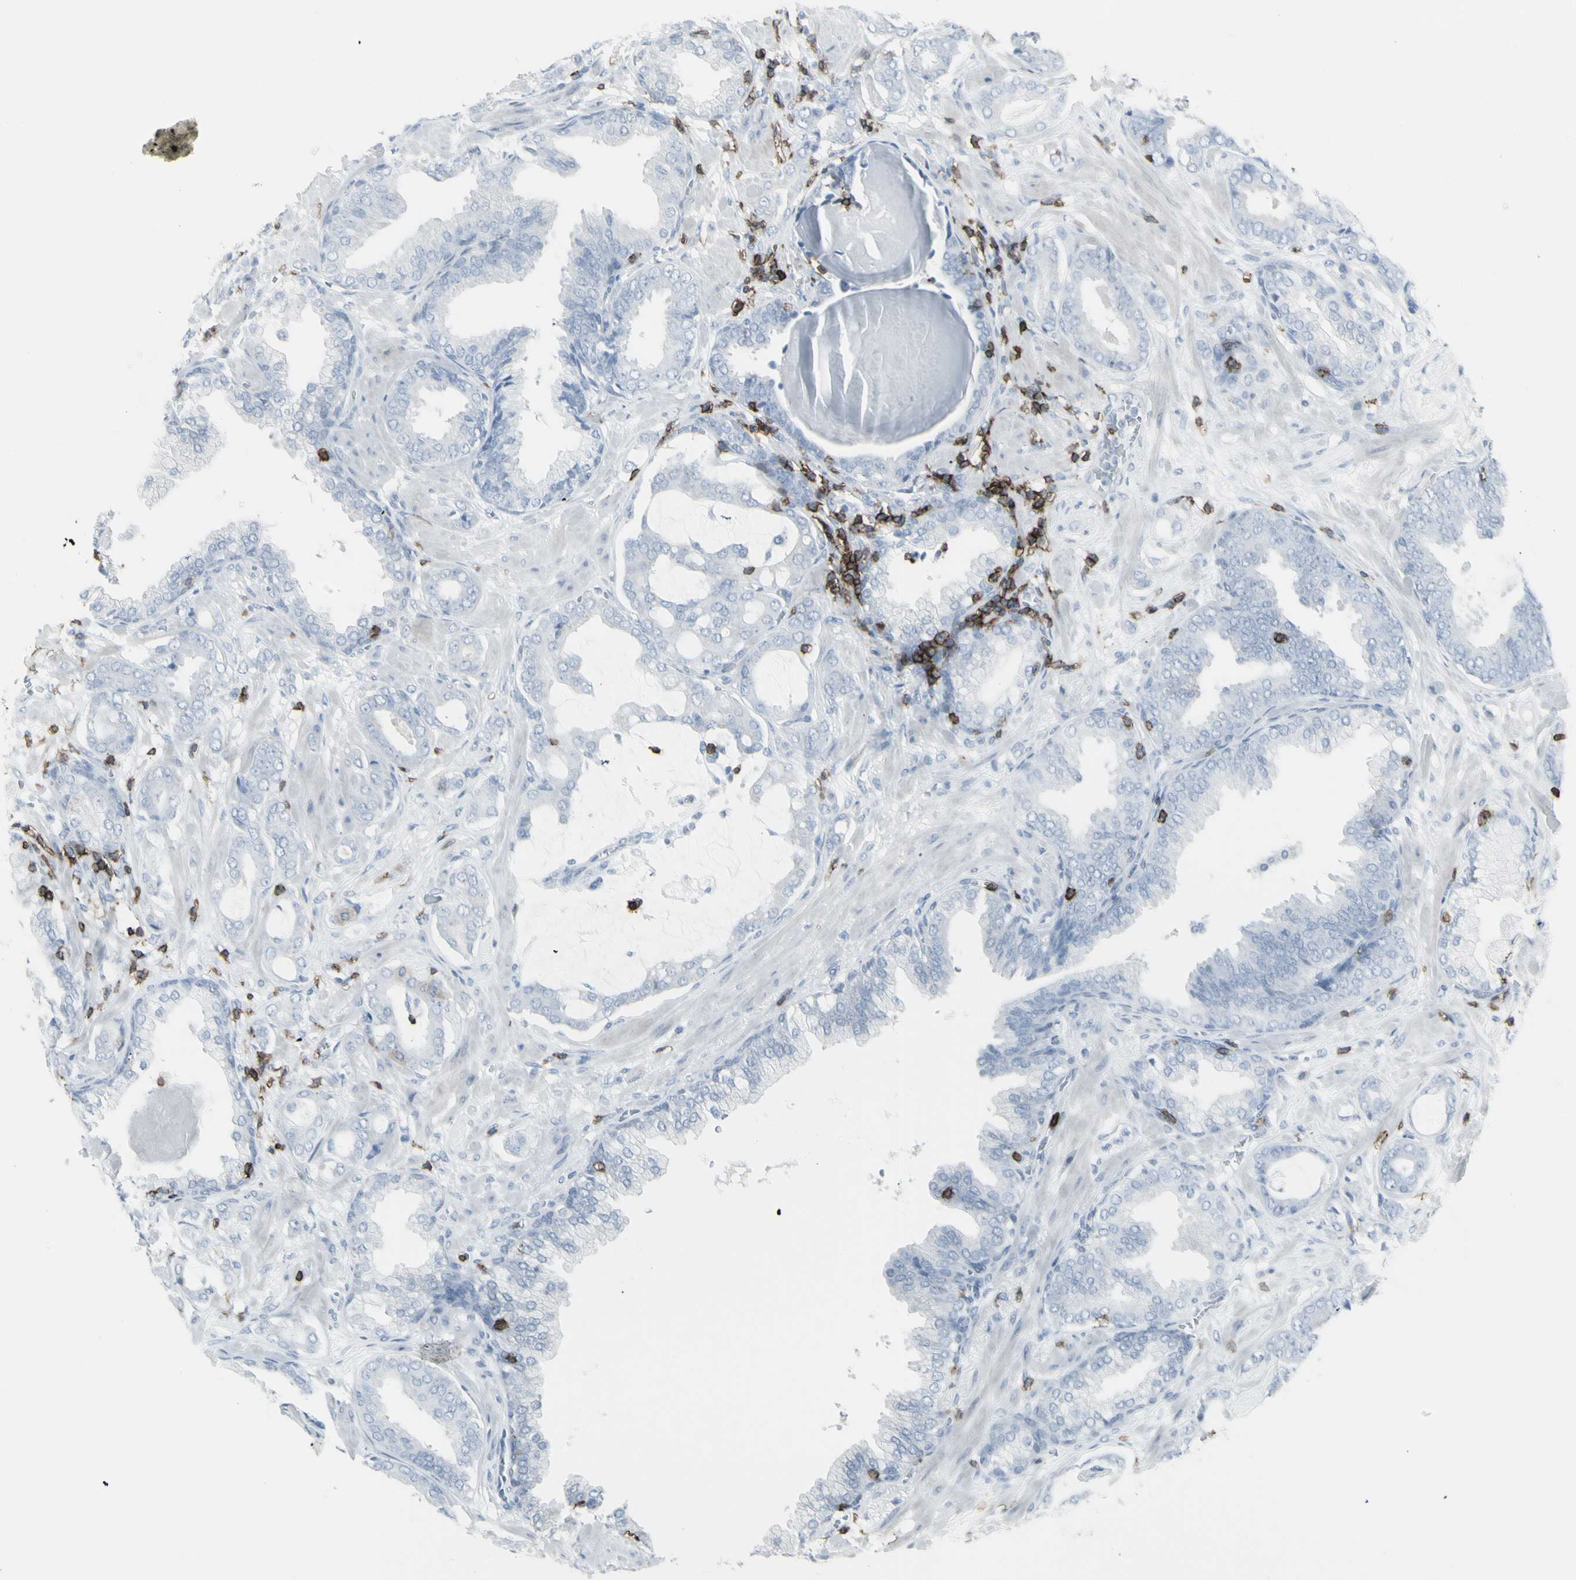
{"staining": {"intensity": "negative", "quantity": "none", "location": "none"}, "tissue": "prostate cancer", "cell_type": "Tumor cells", "image_type": "cancer", "snomed": [{"axis": "morphology", "description": "Adenocarcinoma, Low grade"}, {"axis": "topography", "description": "Prostate"}], "caption": "IHC image of prostate cancer stained for a protein (brown), which shows no positivity in tumor cells.", "gene": "CD247", "patient": {"sex": "male", "age": 53}}